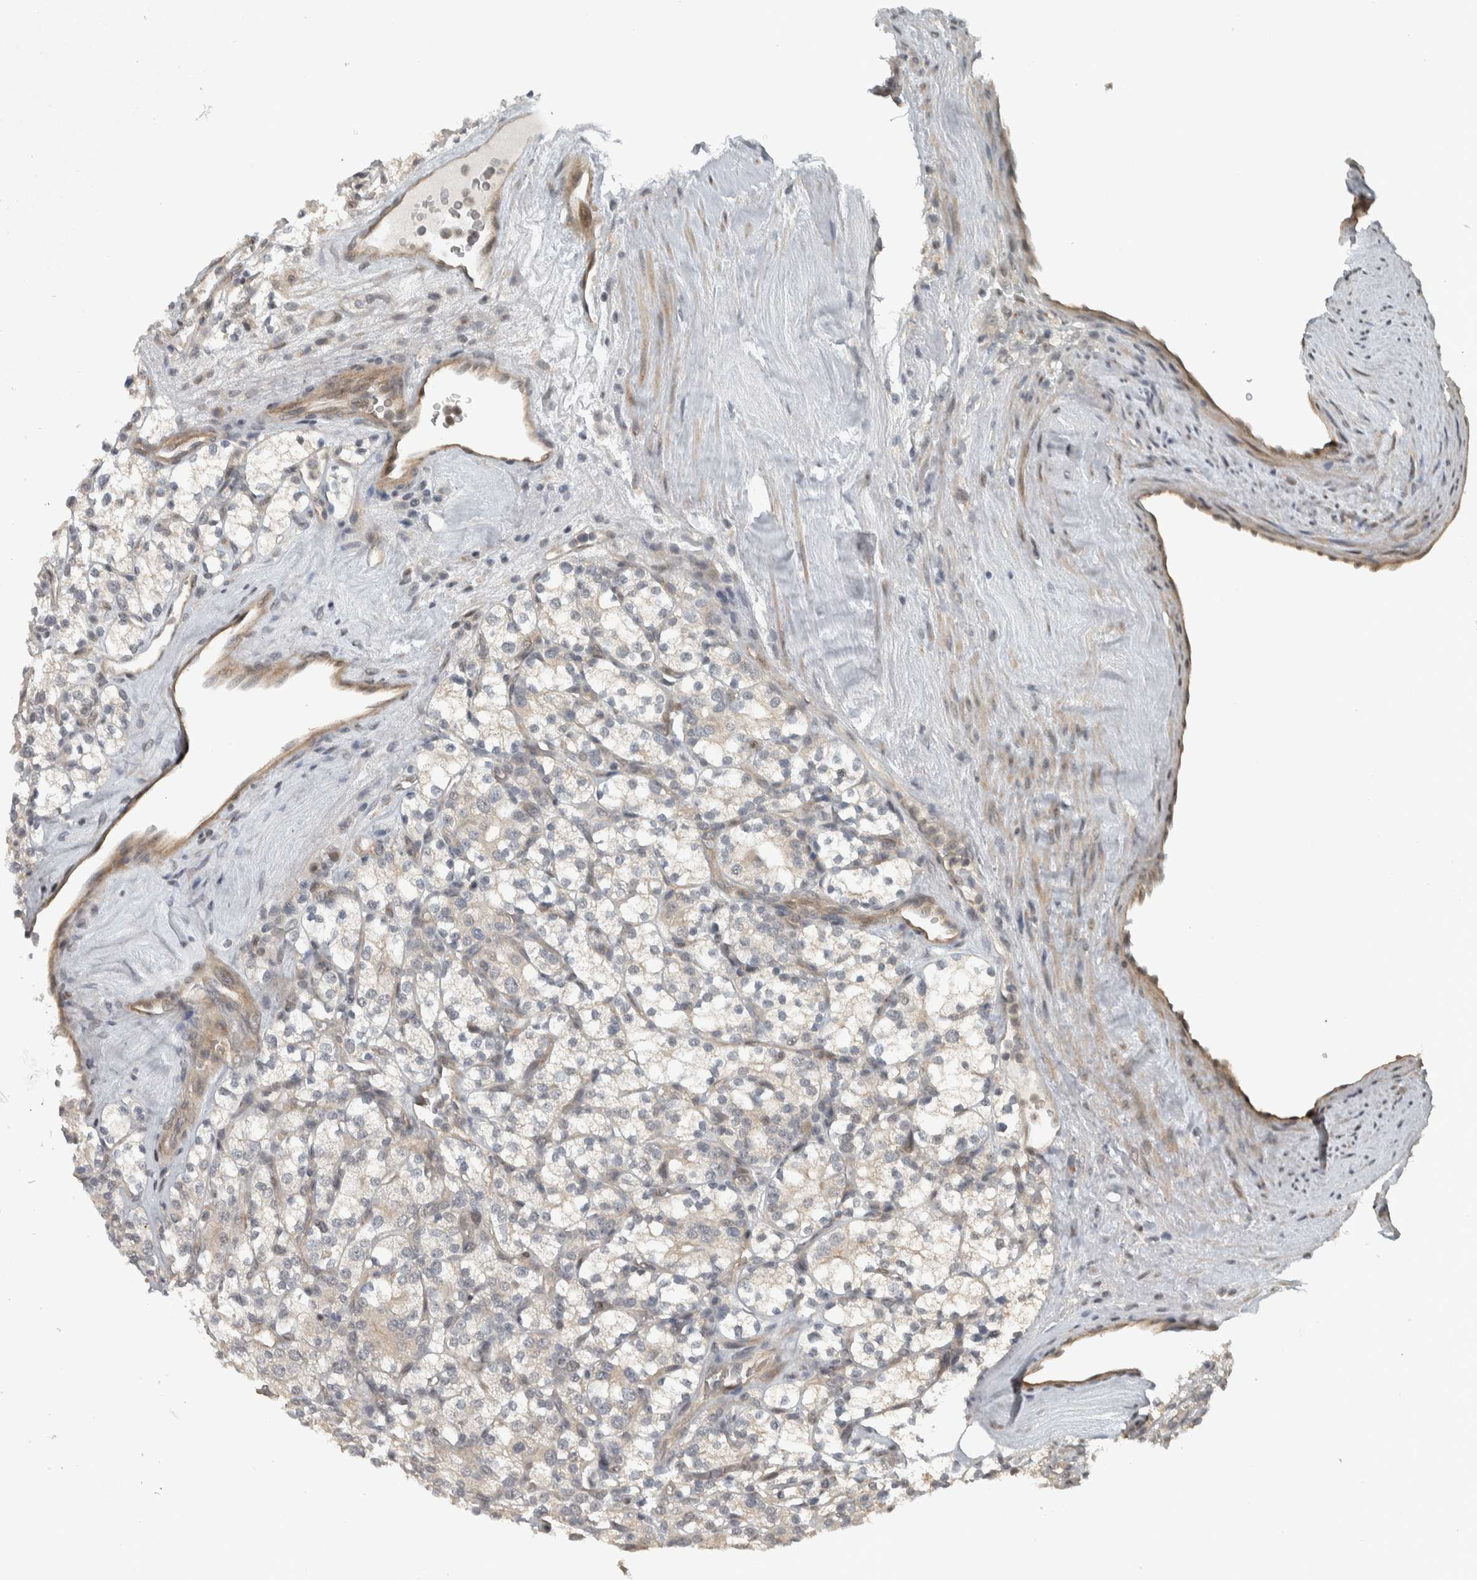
{"staining": {"intensity": "weak", "quantity": "<25%", "location": "cytoplasmic/membranous"}, "tissue": "renal cancer", "cell_type": "Tumor cells", "image_type": "cancer", "snomed": [{"axis": "morphology", "description": "Adenocarcinoma, NOS"}, {"axis": "topography", "description": "Kidney"}], "caption": "A histopathology image of renal cancer (adenocarcinoma) stained for a protein reveals no brown staining in tumor cells.", "gene": "NAPG", "patient": {"sex": "male", "age": 77}}